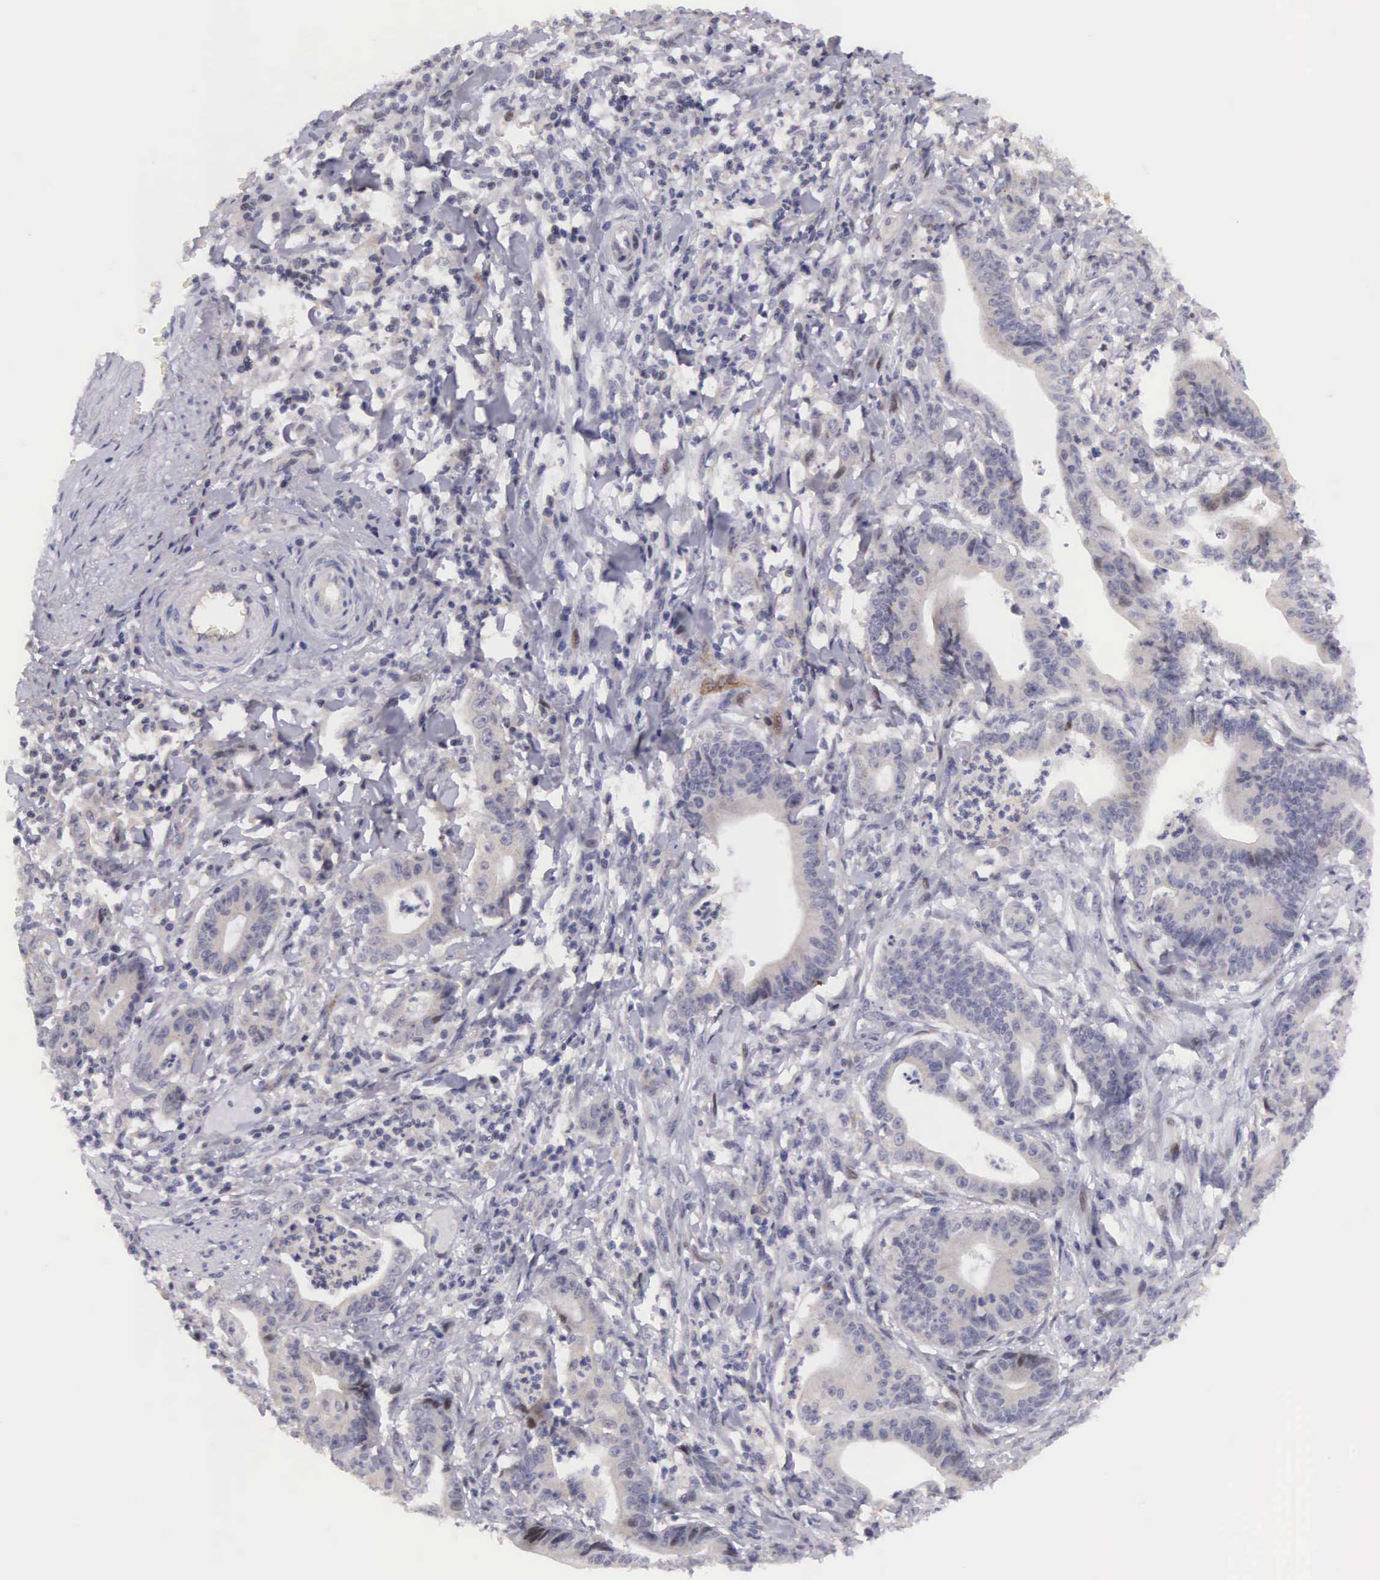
{"staining": {"intensity": "weak", "quantity": "25%-75%", "location": "cytoplasmic/membranous"}, "tissue": "stomach cancer", "cell_type": "Tumor cells", "image_type": "cancer", "snomed": [{"axis": "morphology", "description": "Adenocarcinoma, NOS"}, {"axis": "topography", "description": "Stomach, lower"}], "caption": "An immunohistochemistry (IHC) histopathology image of neoplastic tissue is shown. Protein staining in brown shows weak cytoplasmic/membranous positivity in stomach cancer (adenocarcinoma) within tumor cells. (Stains: DAB (3,3'-diaminobenzidine) in brown, nuclei in blue, Microscopy: brightfield microscopy at high magnification).", "gene": "EMID1", "patient": {"sex": "female", "age": 86}}